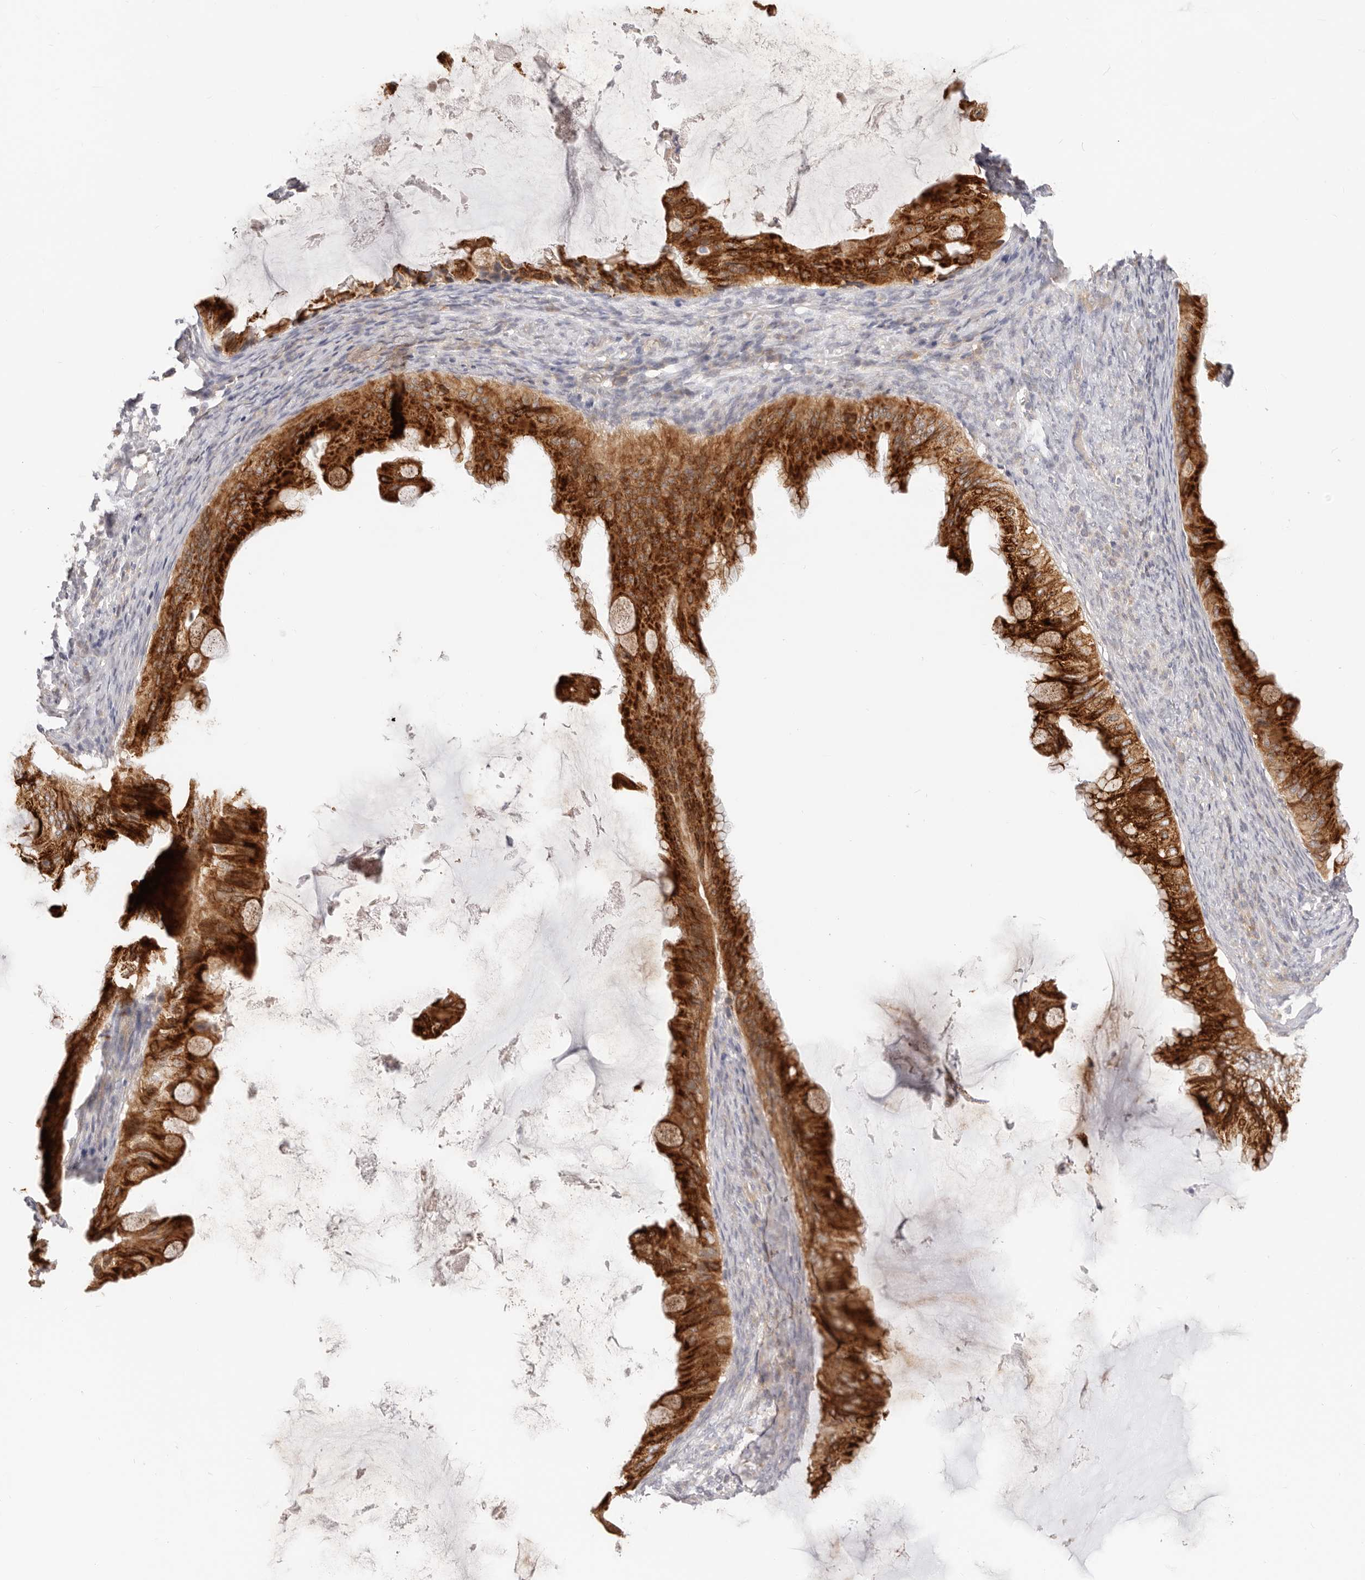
{"staining": {"intensity": "strong", "quantity": ">75%", "location": "cytoplasmic/membranous"}, "tissue": "ovarian cancer", "cell_type": "Tumor cells", "image_type": "cancer", "snomed": [{"axis": "morphology", "description": "Cystadenocarcinoma, mucinous, NOS"}, {"axis": "topography", "description": "Ovary"}], "caption": "Ovarian cancer (mucinous cystadenocarcinoma) stained with a brown dye exhibits strong cytoplasmic/membranous positive expression in about >75% of tumor cells.", "gene": "TFB2M", "patient": {"sex": "female", "age": 61}}